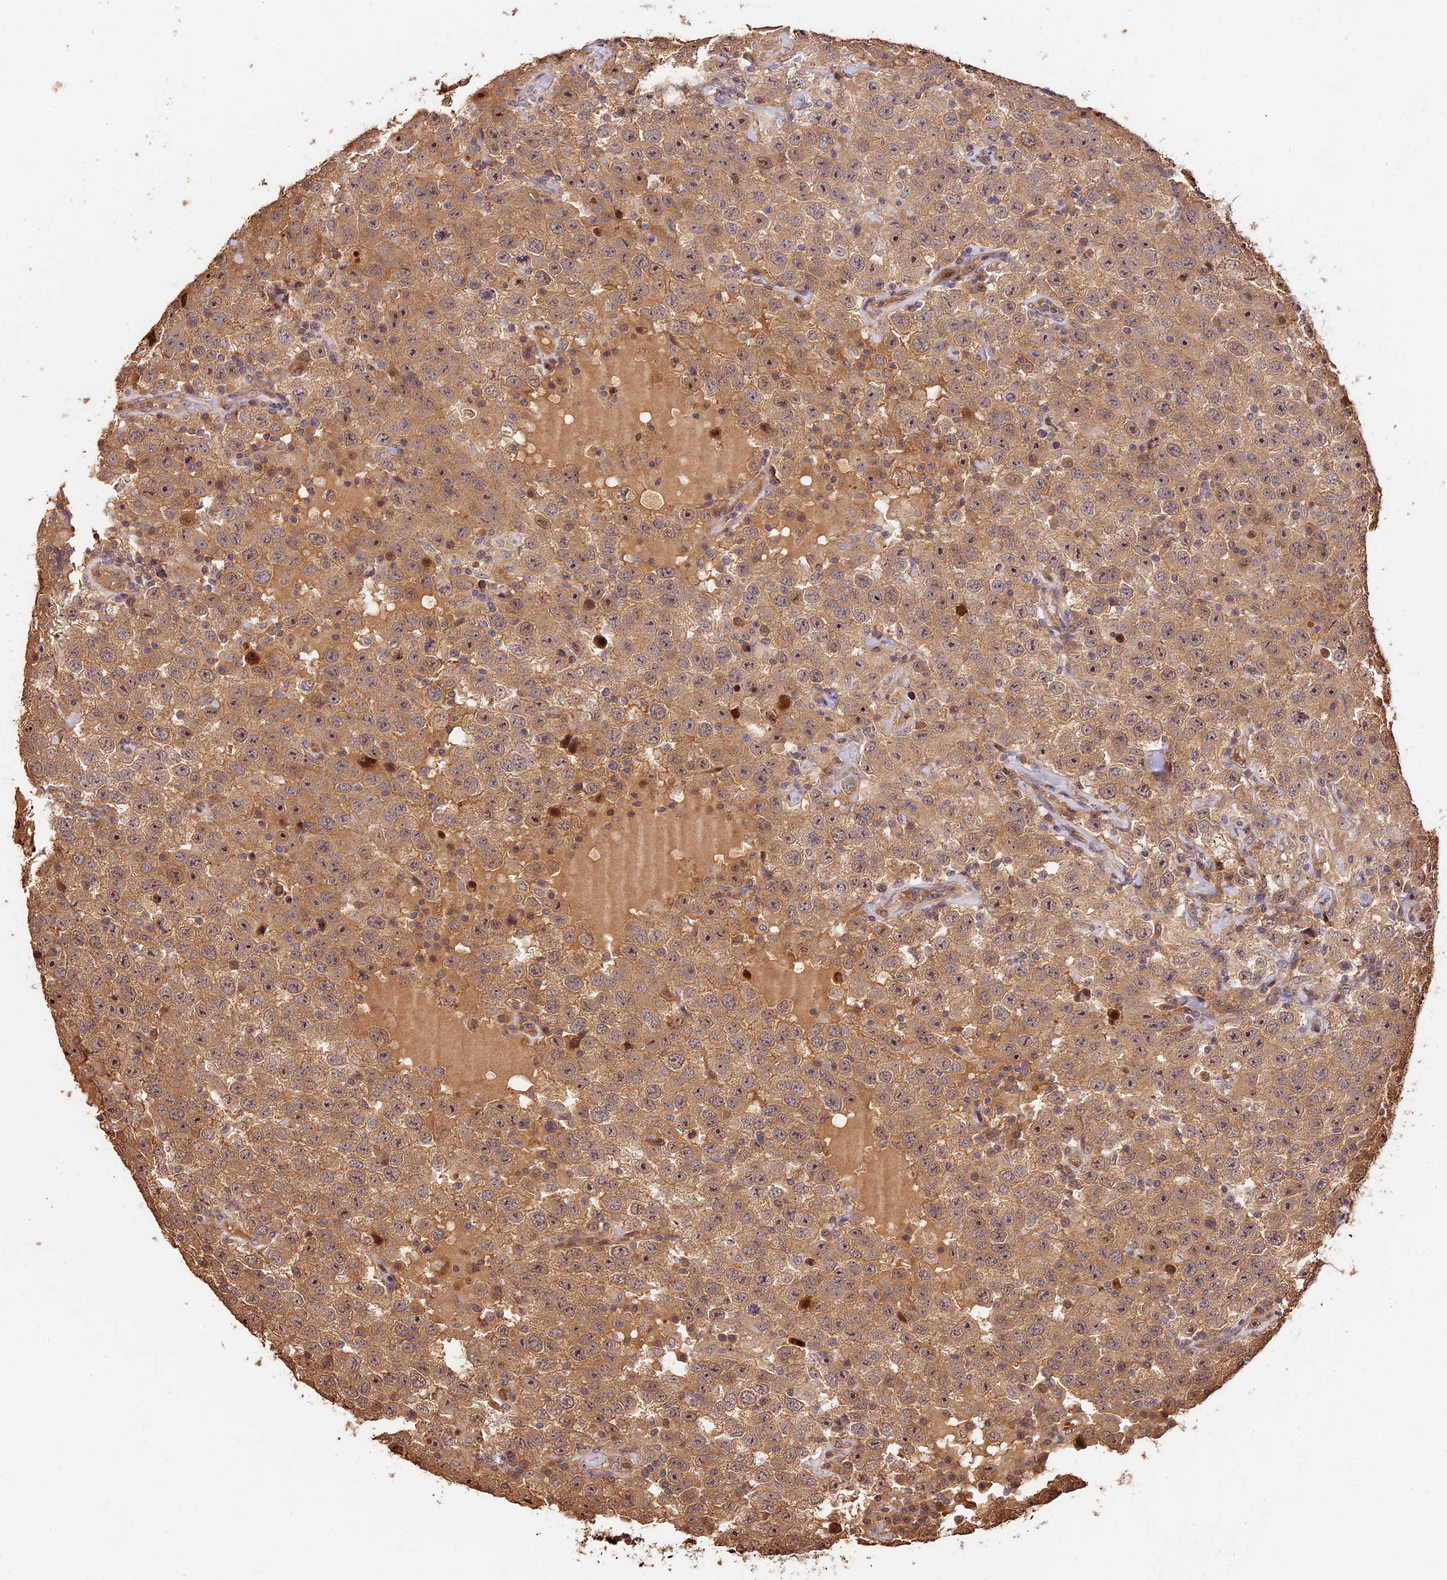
{"staining": {"intensity": "moderate", "quantity": ">75%", "location": "cytoplasmic/membranous,nuclear"}, "tissue": "testis cancer", "cell_type": "Tumor cells", "image_type": "cancer", "snomed": [{"axis": "morphology", "description": "Seminoma, NOS"}, {"axis": "topography", "description": "Testis"}], "caption": "Immunohistochemical staining of human testis cancer displays medium levels of moderate cytoplasmic/membranous and nuclear protein staining in approximately >75% of tumor cells. (Stains: DAB (3,3'-diaminobenzidine) in brown, nuclei in blue, Microscopy: brightfield microscopy at high magnification).", "gene": "PPP1R37", "patient": {"sex": "male", "age": 41}}